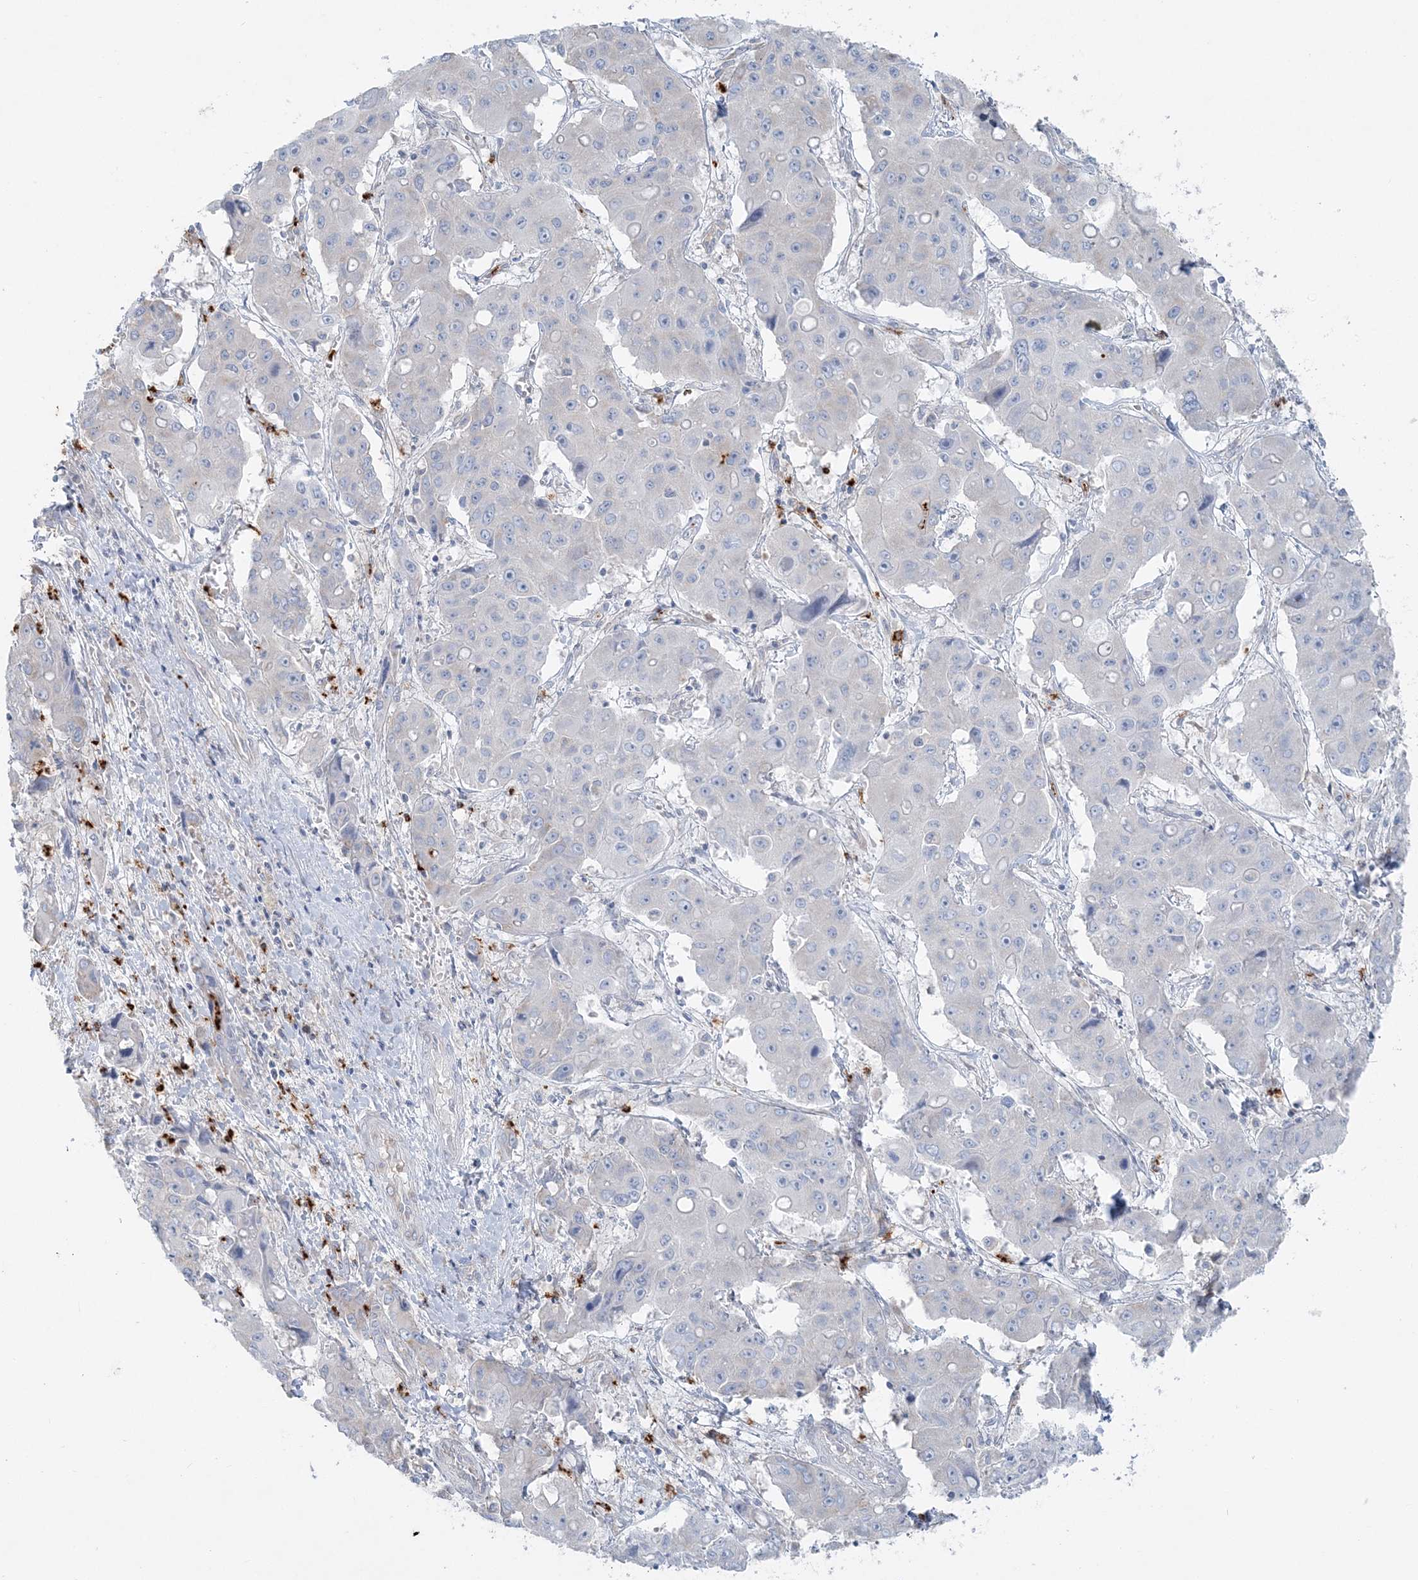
{"staining": {"intensity": "negative", "quantity": "none", "location": "none"}, "tissue": "liver cancer", "cell_type": "Tumor cells", "image_type": "cancer", "snomed": [{"axis": "morphology", "description": "Cholangiocarcinoma"}, {"axis": "topography", "description": "Liver"}], "caption": "Immunohistochemistry of cholangiocarcinoma (liver) reveals no positivity in tumor cells.", "gene": "CCNJ", "patient": {"sex": "male", "age": 67}}